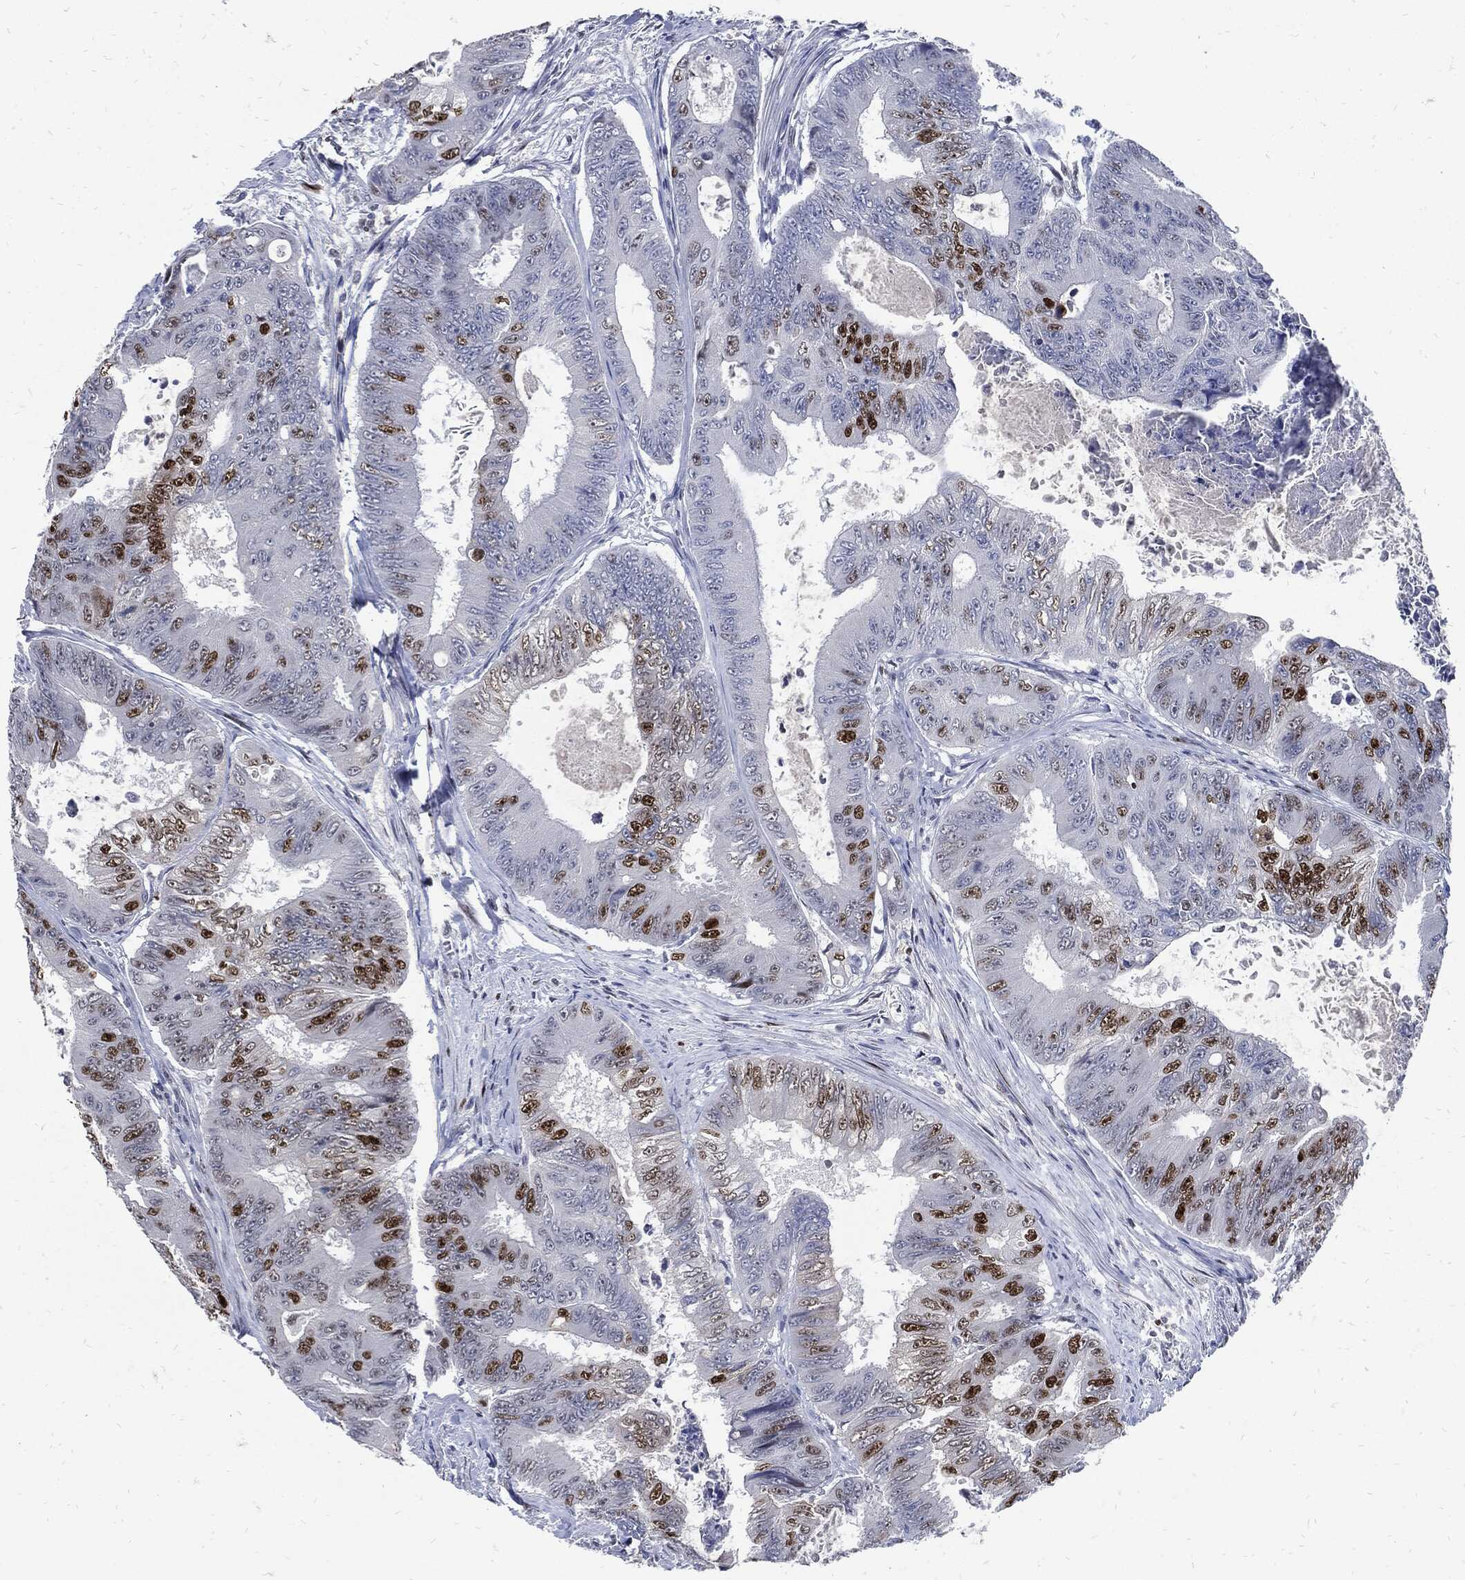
{"staining": {"intensity": "strong", "quantity": "<25%", "location": "nuclear"}, "tissue": "colorectal cancer", "cell_type": "Tumor cells", "image_type": "cancer", "snomed": [{"axis": "morphology", "description": "Adenocarcinoma, NOS"}, {"axis": "topography", "description": "Colon"}], "caption": "Colorectal cancer stained with immunohistochemistry (IHC) shows strong nuclear staining in approximately <25% of tumor cells. (Stains: DAB (3,3'-diaminobenzidine) in brown, nuclei in blue, Microscopy: brightfield microscopy at high magnification).", "gene": "NBN", "patient": {"sex": "female", "age": 48}}